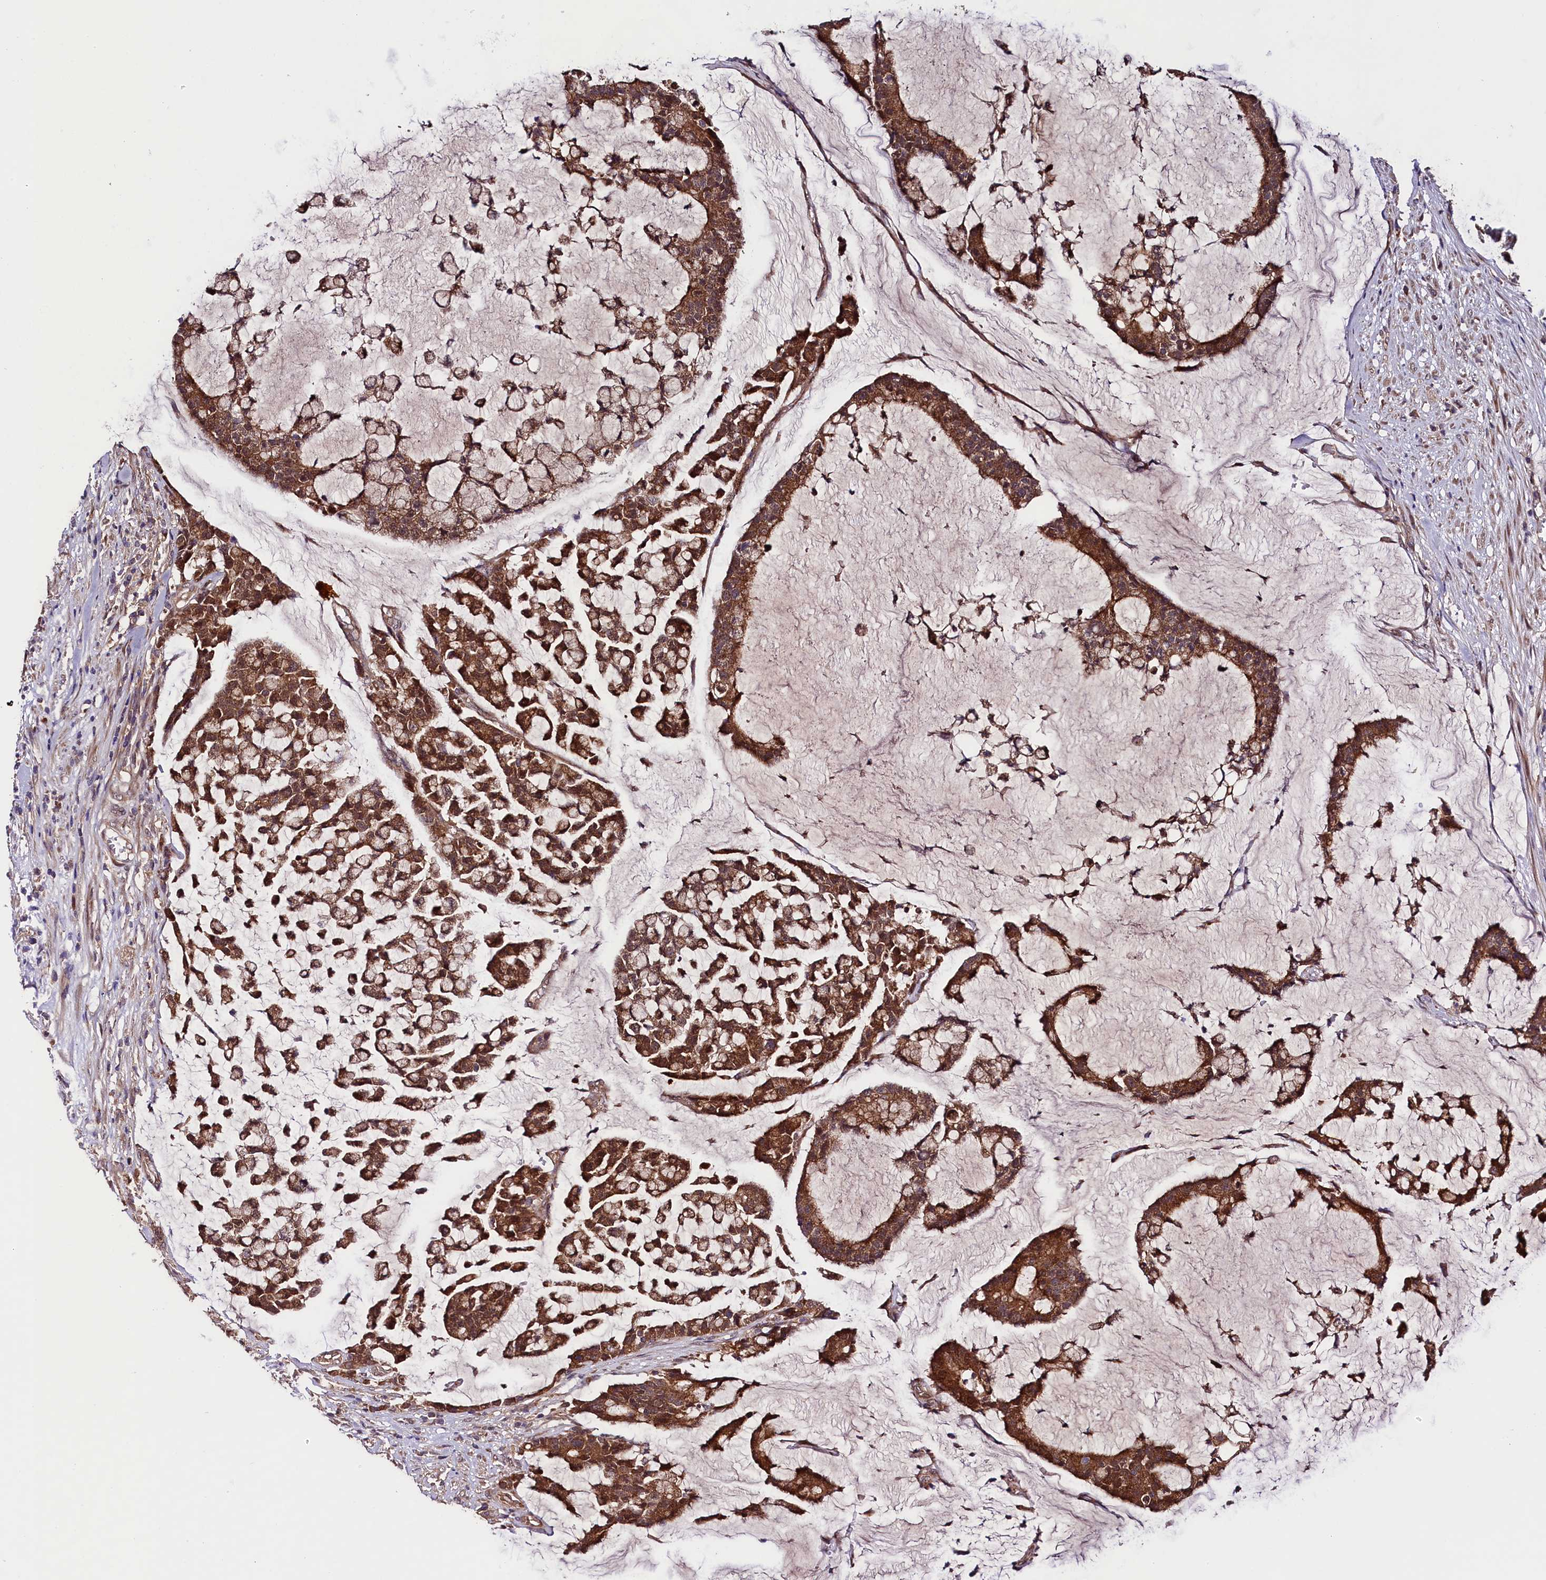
{"staining": {"intensity": "strong", "quantity": ">75%", "location": "cytoplasmic/membranous"}, "tissue": "colorectal cancer", "cell_type": "Tumor cells", "image_type": "cancer", "snomed": [{"axis": "morphology", "description": "Adenocarcinoma, NOS"}, {"axis": "topography", "description": "Colon"}], "caption": "Tumor cells demonstrate high levels of strong cytoplasmic/membranous staining in approximately >75% of cells in colorectal cancer (adenocarcinoma). Nuclei are stained in blue.", "gene": "DOHH", "patient": {"sex": "female", "age": 84}}